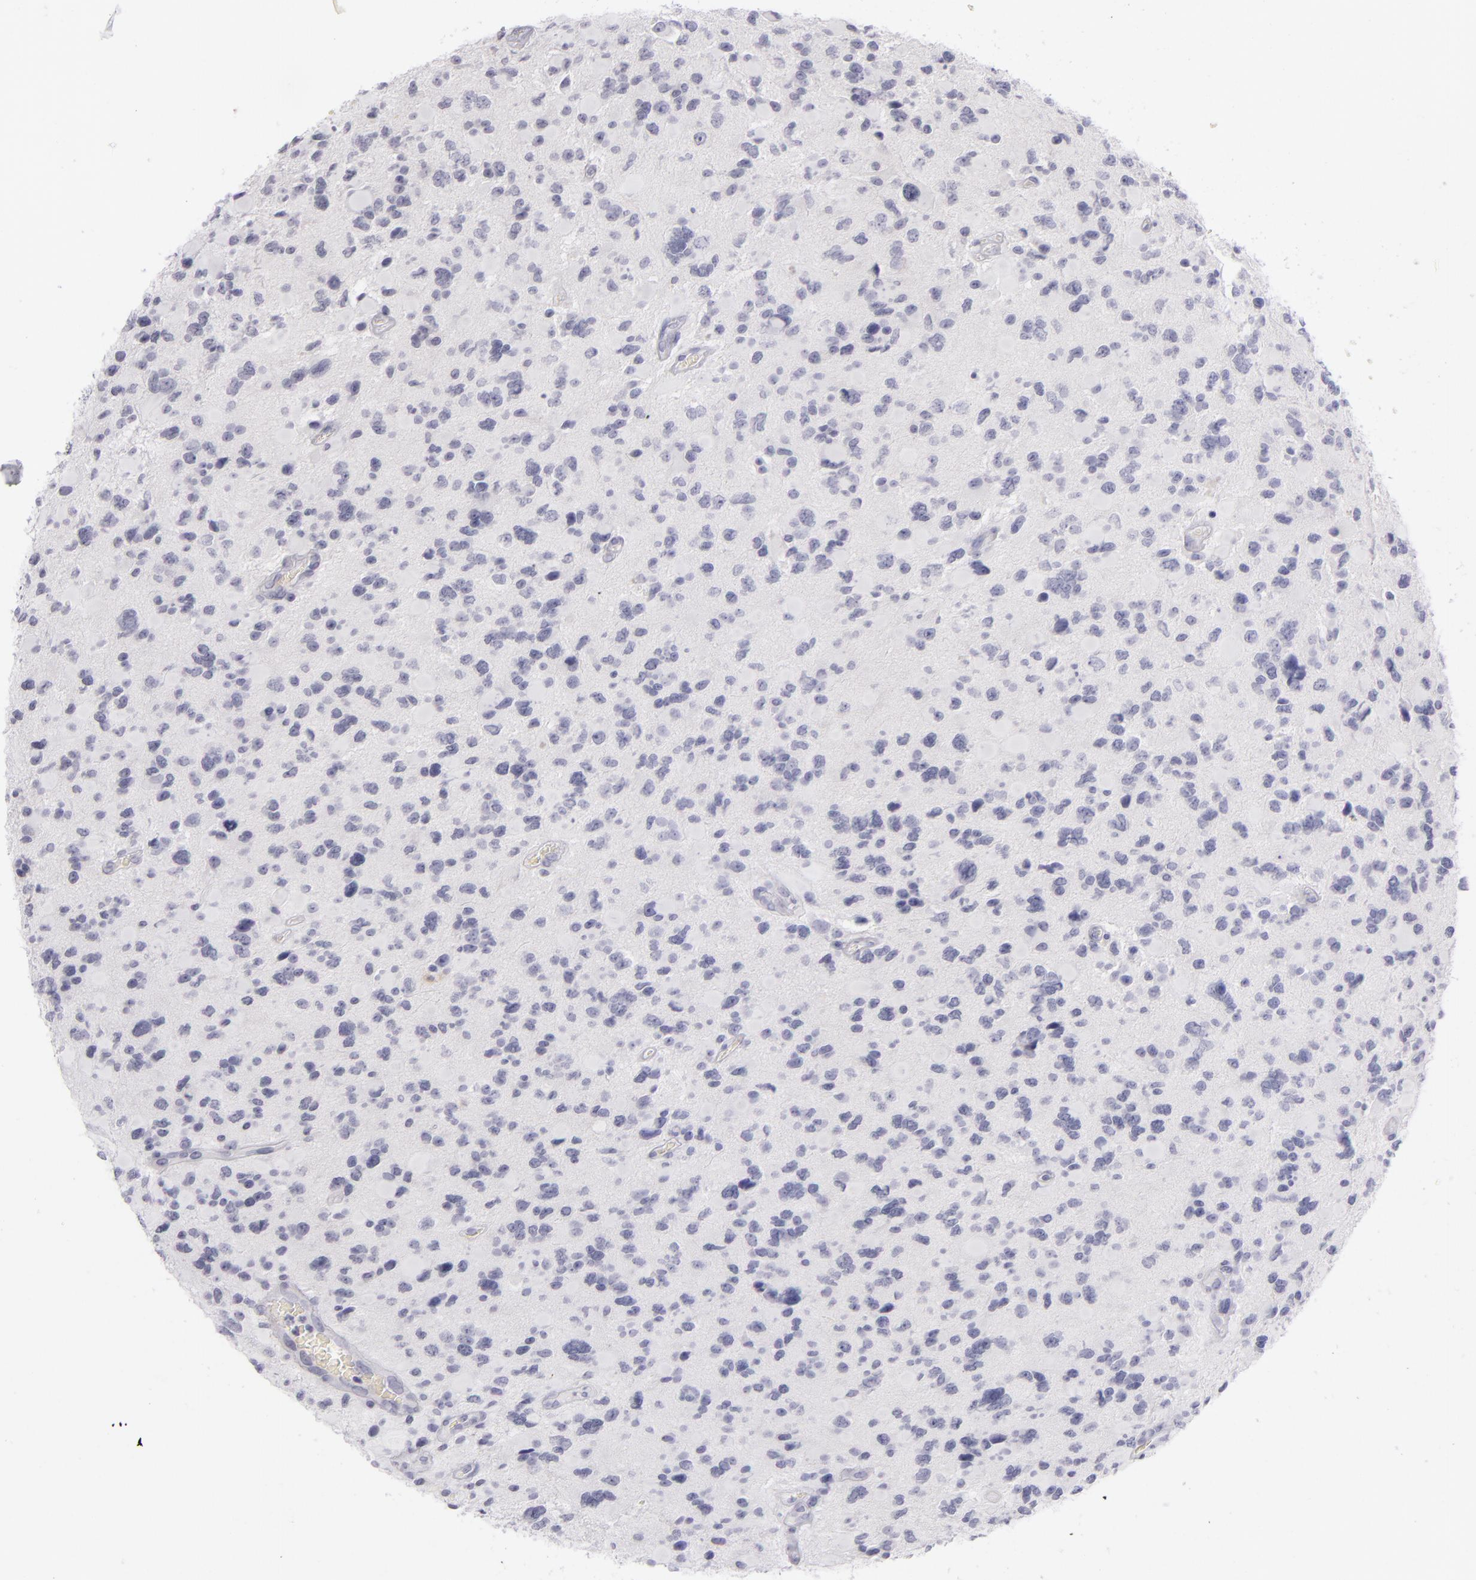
{"staining": {"intensity": "negative", "quantity": "none", "location": "none"}, "tissue": "glioma", "cell_type": "Tumor cells", "image_type": "cancer", "snomed": [{"axis": "morphology", "description": "Glioma, malignant, High grade"}, {"axis": "topography", "description": "Brain"}], "caption": "A high-resolution photomicrograph shows IHC staining of high-grade glioma (malignant), which demonstrates no significant staining in tumor cells. The staining was performed using DAB to visualize the protein expression in brown, while the nuclei were stained in blue with hematoxylin (Magnification: 20x).", "gene": "CD40", "patient": {"sex": "female", "age": 37}}